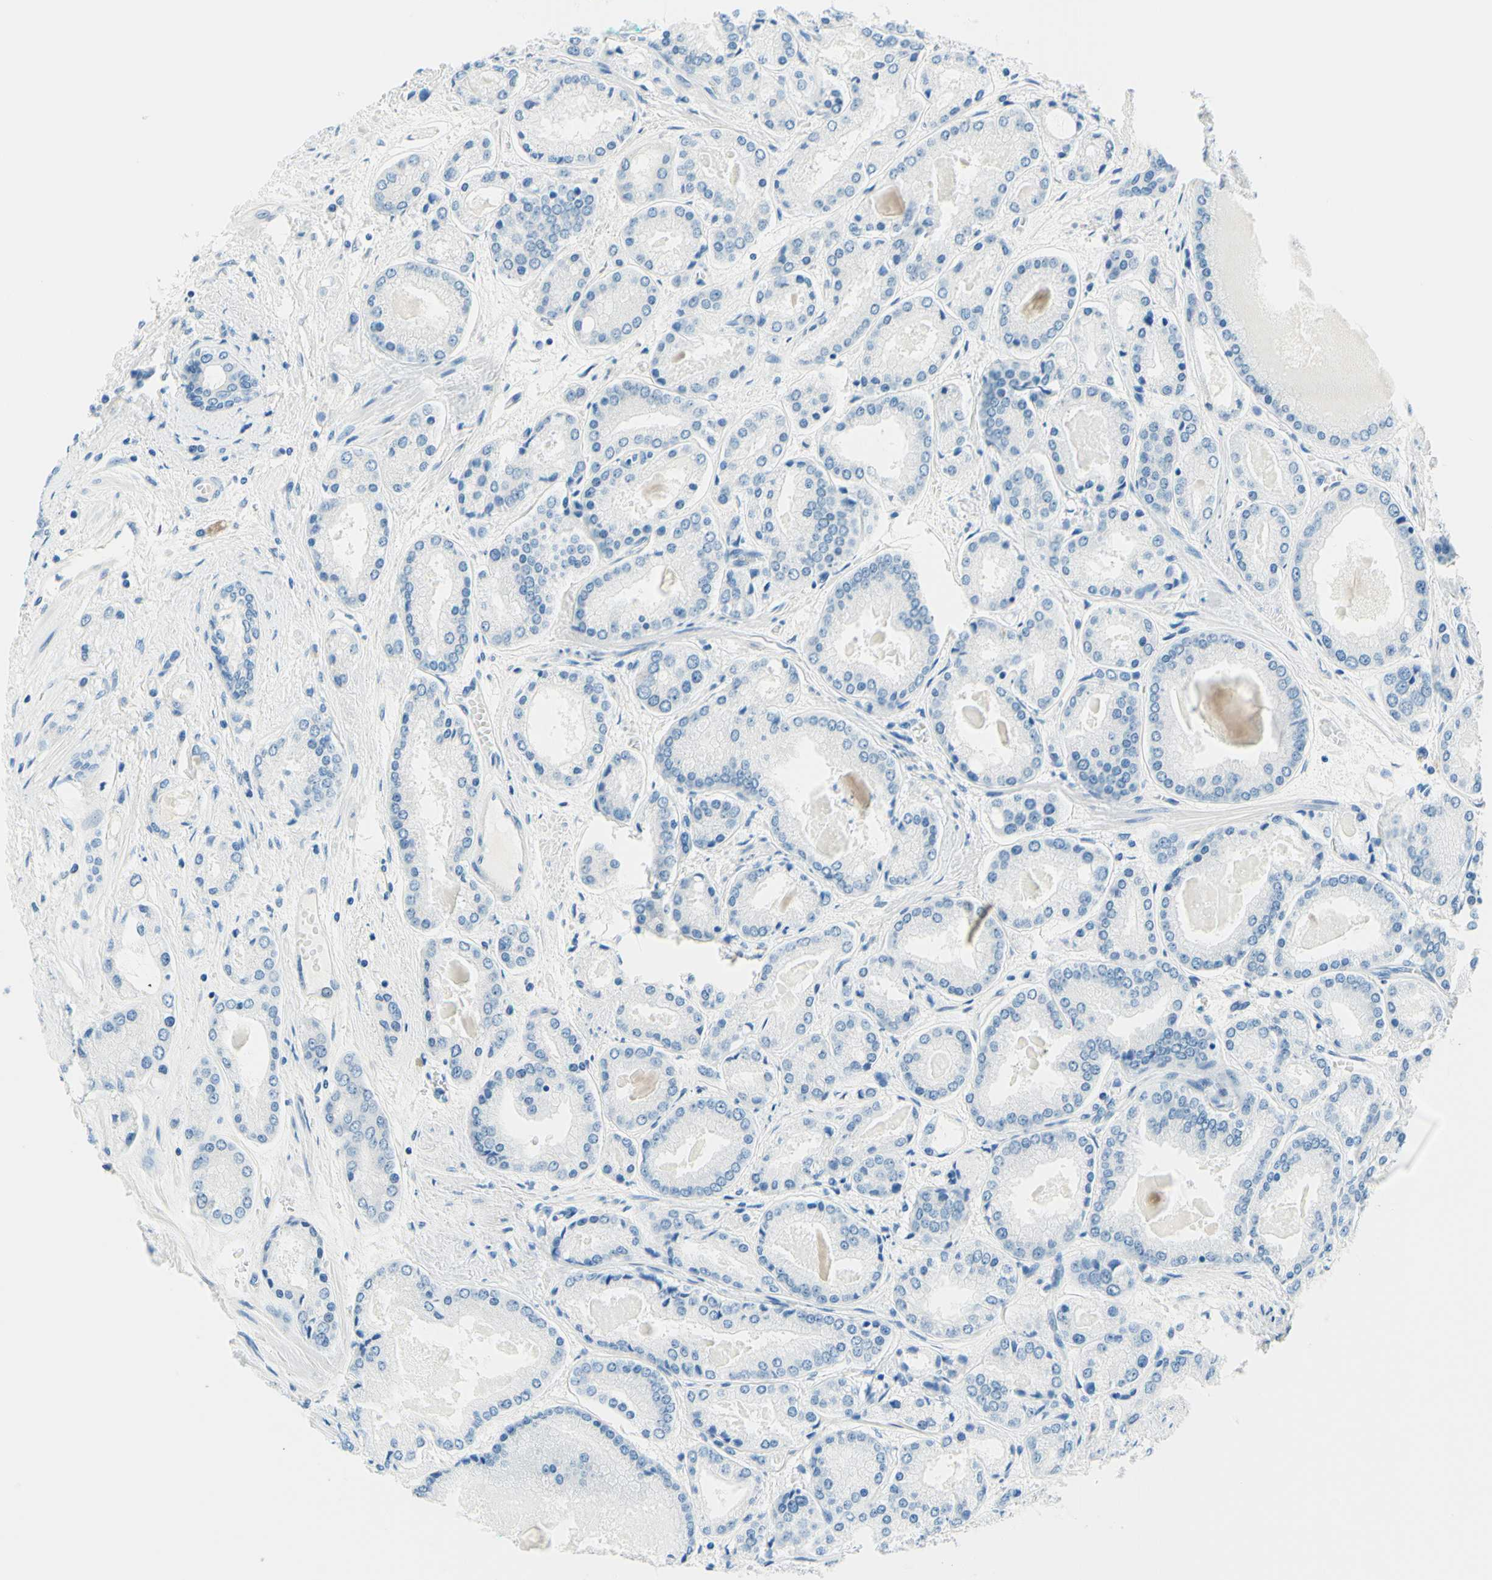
{"staining": {"intensity": "negative", "quantity": "none", "location": "none"}, "tissue": "prostate cancer", "cell_type": "Tumor cells", "image_type": "cancer", "snomed": [{"axis": "morphology", "description": "Adenocarcinoma, High grade"}, {"axis": "topography", "description": "Prostate"}], "caption": "Histopathology image shows no protein positivity in tumor cells of prostate adenocarcinoma (high-grade) tissue.", "gene": "PASD1", "patient": {"sex": "male", "age": 59}}